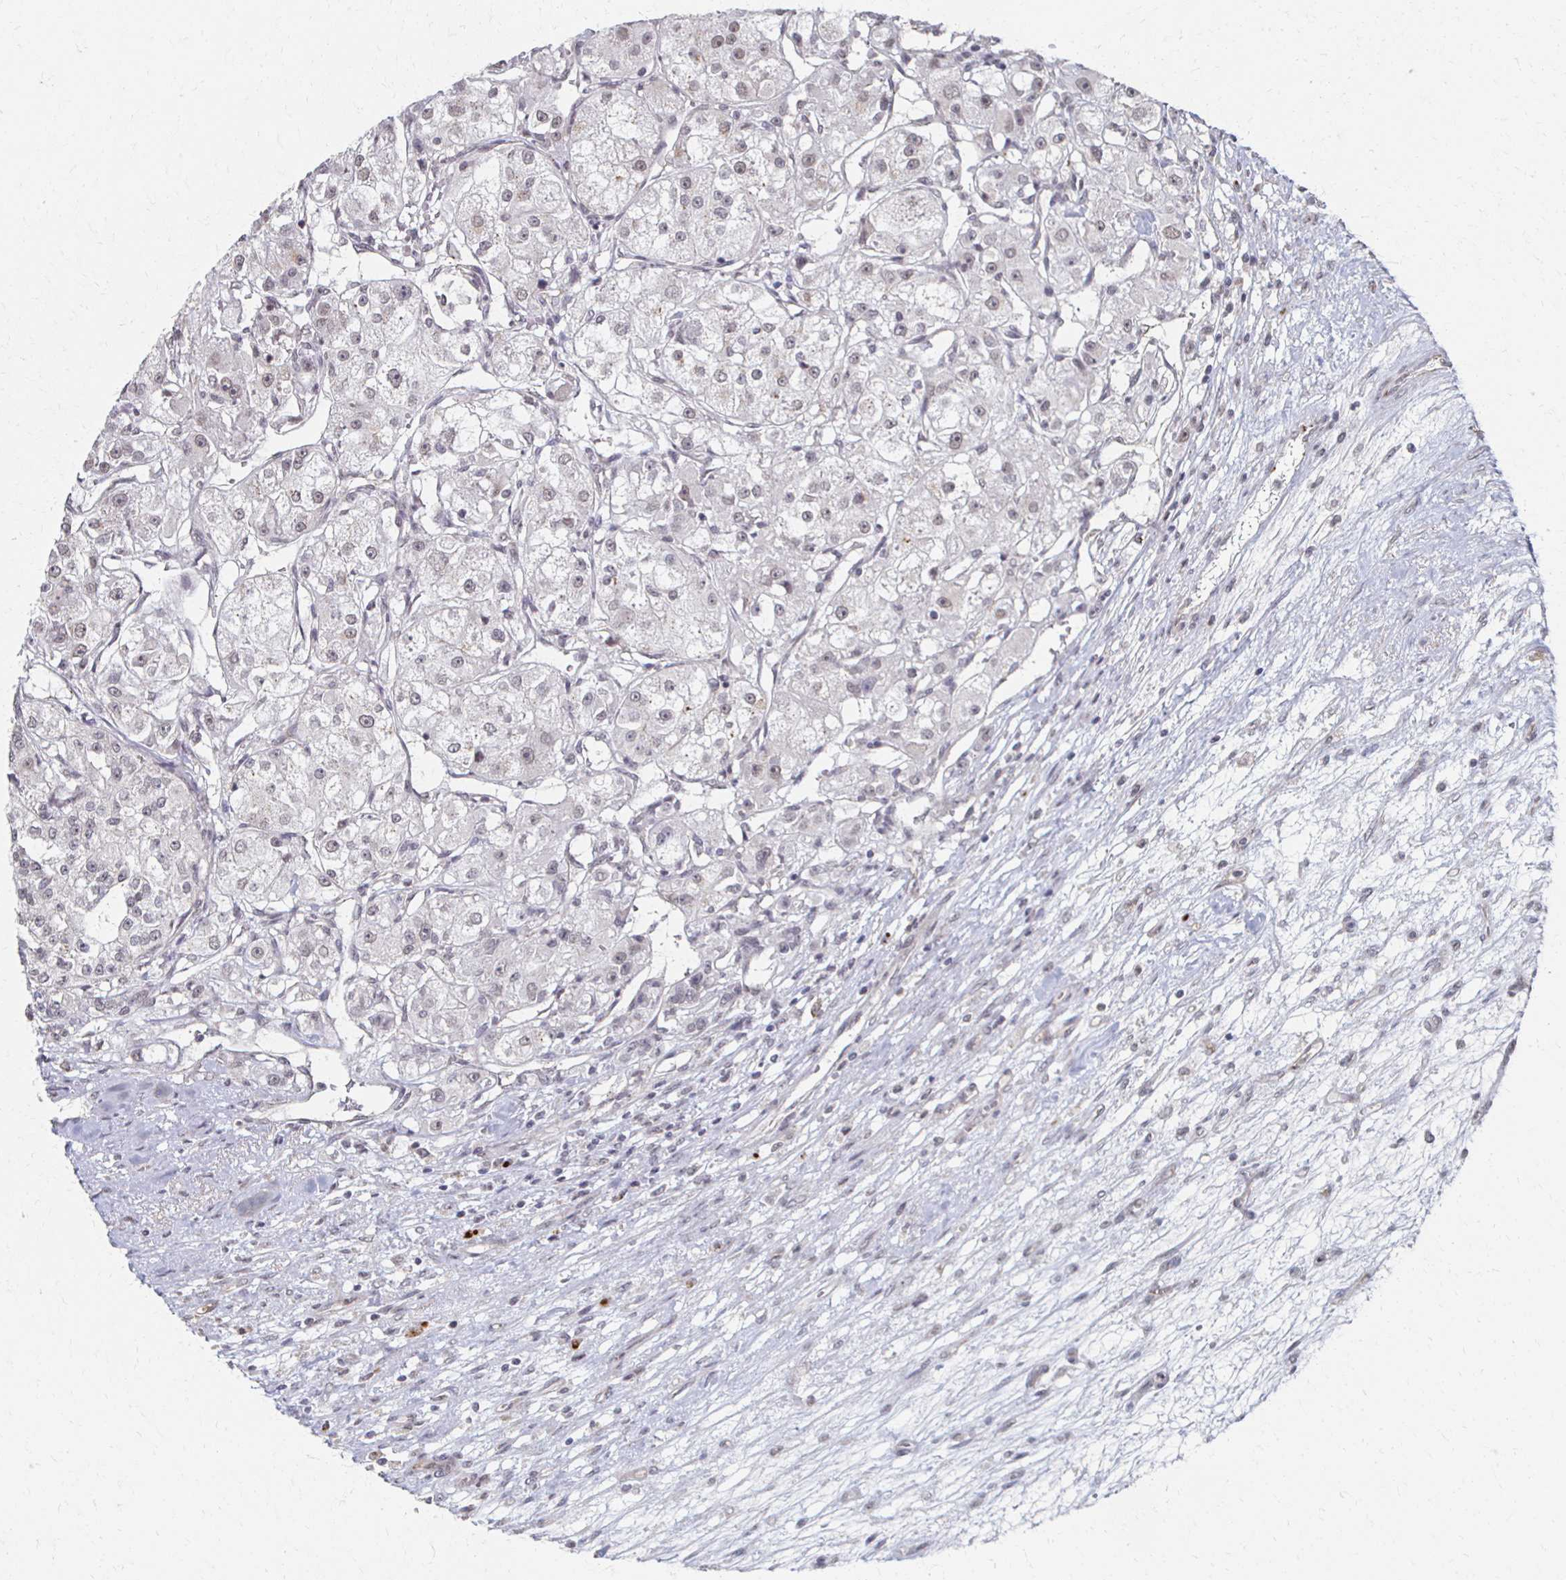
{"staining": {"intensity": "negative", "quantity": "none", "location": "none"}, "tissue": "renal cancer", "cell_type": "Tumor cells", "image_type": "cancer", "snomed": [{"axis": "morphology", "description": "Adenocarcinoma, NOS"}, {"axis": "topography", "description": "Kidney"}], "caption": "Tumor cells are negative for brown protein staining in renal cancer.", "gene": "DAB1", "patient": {"sex": "female", "age": 63}}